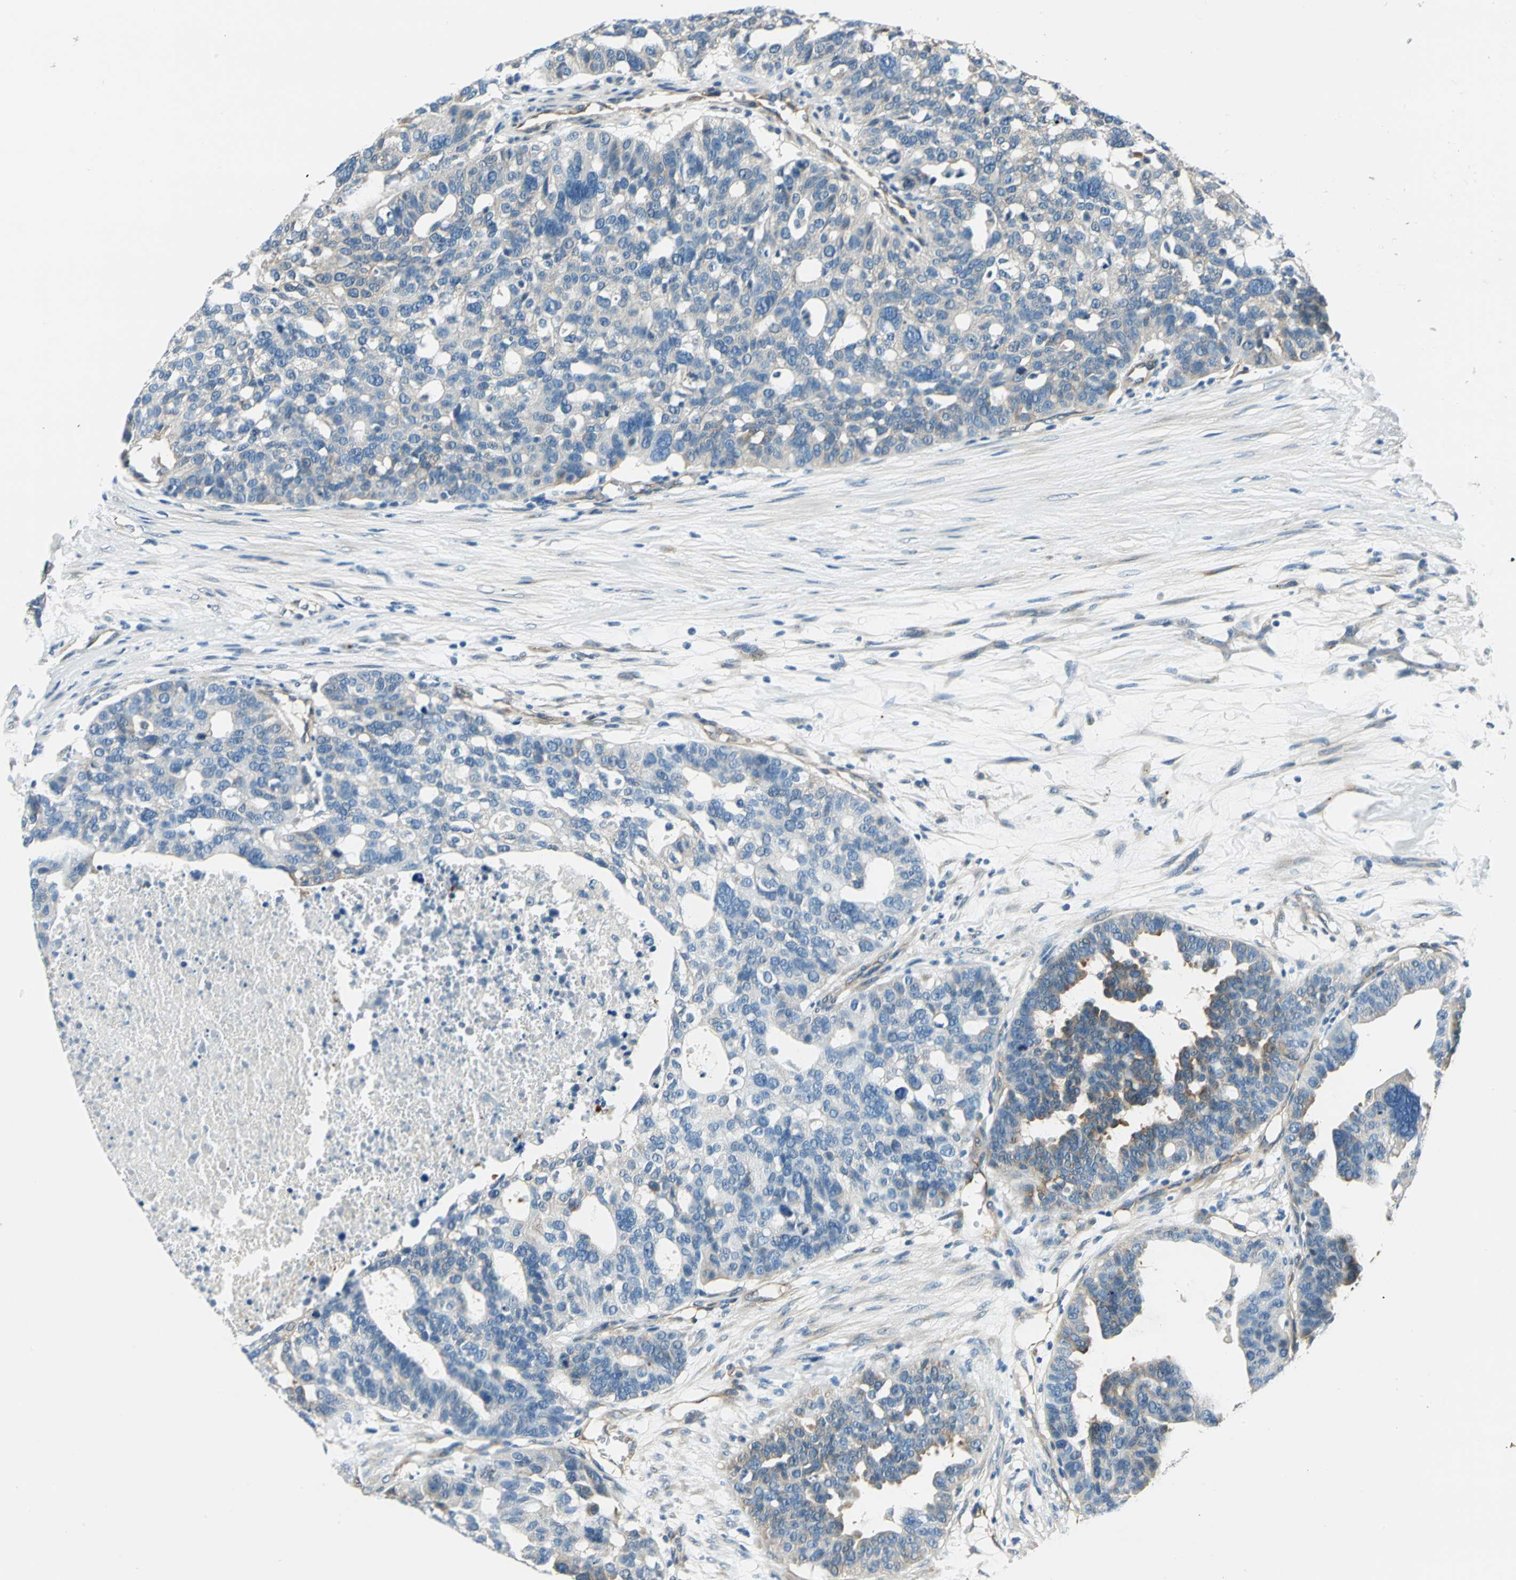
{"staining": {"intensity": "weak", "quantity": "<25%", "location": "cytoplasmic/membranous"}, "tissue": "ovarian cancer", "cell_type": "Tumor cells", "image_type": "cancer", "snomed": [{"axis": "morphology", "description": "Cystadenocarcinoma, serous, NOS"}, {"axis": "topography", "description": "Ovary"}], "caption": "The image reveals no staining of tumor cells in ovarian cancer (serous cystadenocarcinoma). (DAB (3,3'-diaminobenzidine) IHC, high magnification).", "gene": "CDC42EP1", "patient": {"sex": "female", "age": 59}}